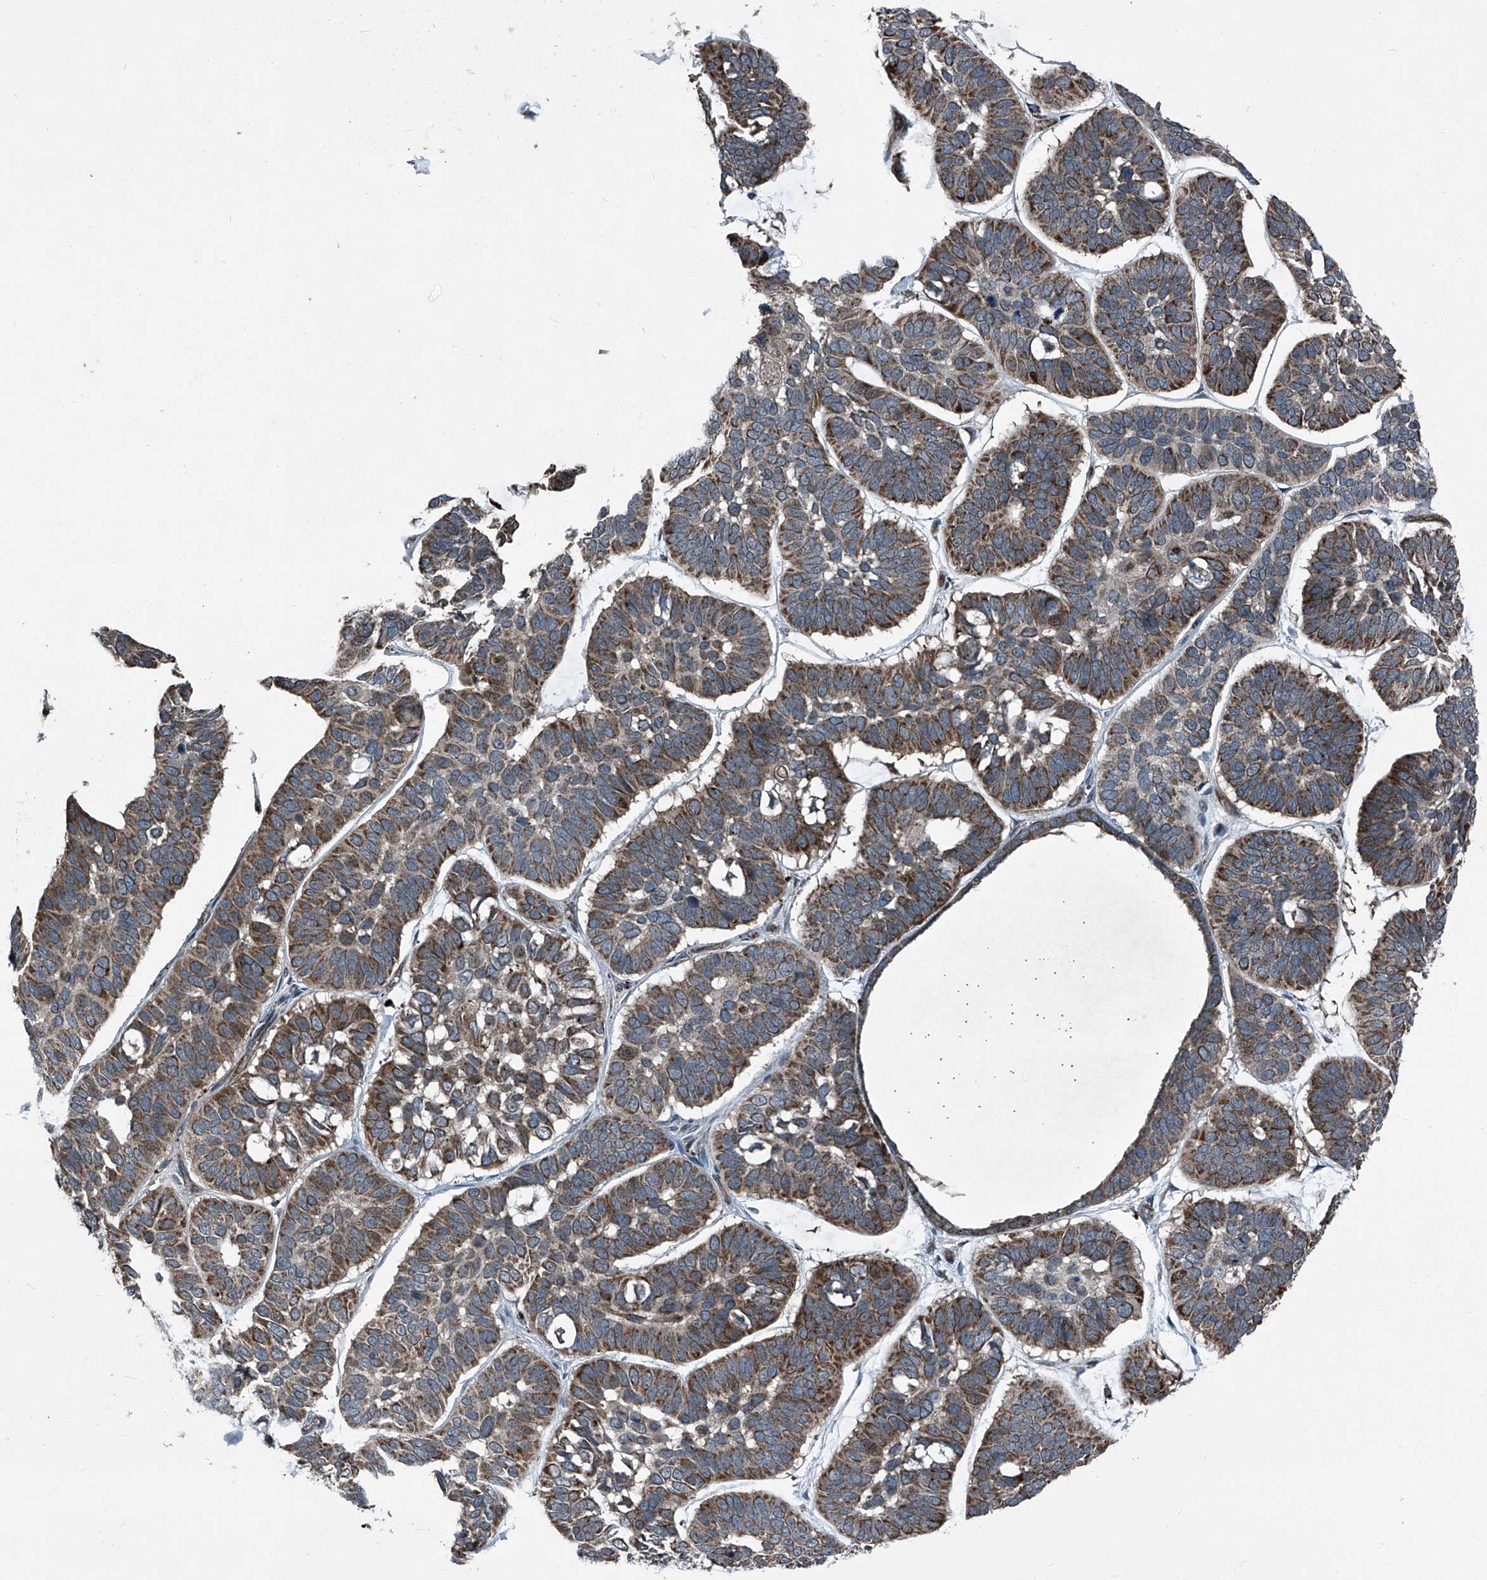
{"staining": {"intensity": "strong", "quantity": "25%-75%", "location": "cytoplasmic/membranous"}, "tissue": "skin cancer", "cell_type": "Tumor cells", "image_type": "cancer", "snomed": [{"axis": "morphology", "description": "Basal cell carcinoma"}, {"axis": "topography", "description": "Skin"}], "caption": "Brown immunohistochemical staining in skin cancer (basal cell carcinoma) reveals strong cytoplasmic/membranous expression in approximately 25%-75% of tumor cells. (Stains: DAB (3,3'-diaminobenzidine) in brown, nuclei in blue, Microscopy: brightfield microscopy at high magnification).", "gene": "SENP2", "patient": {"sex": "male", "age": 62}}